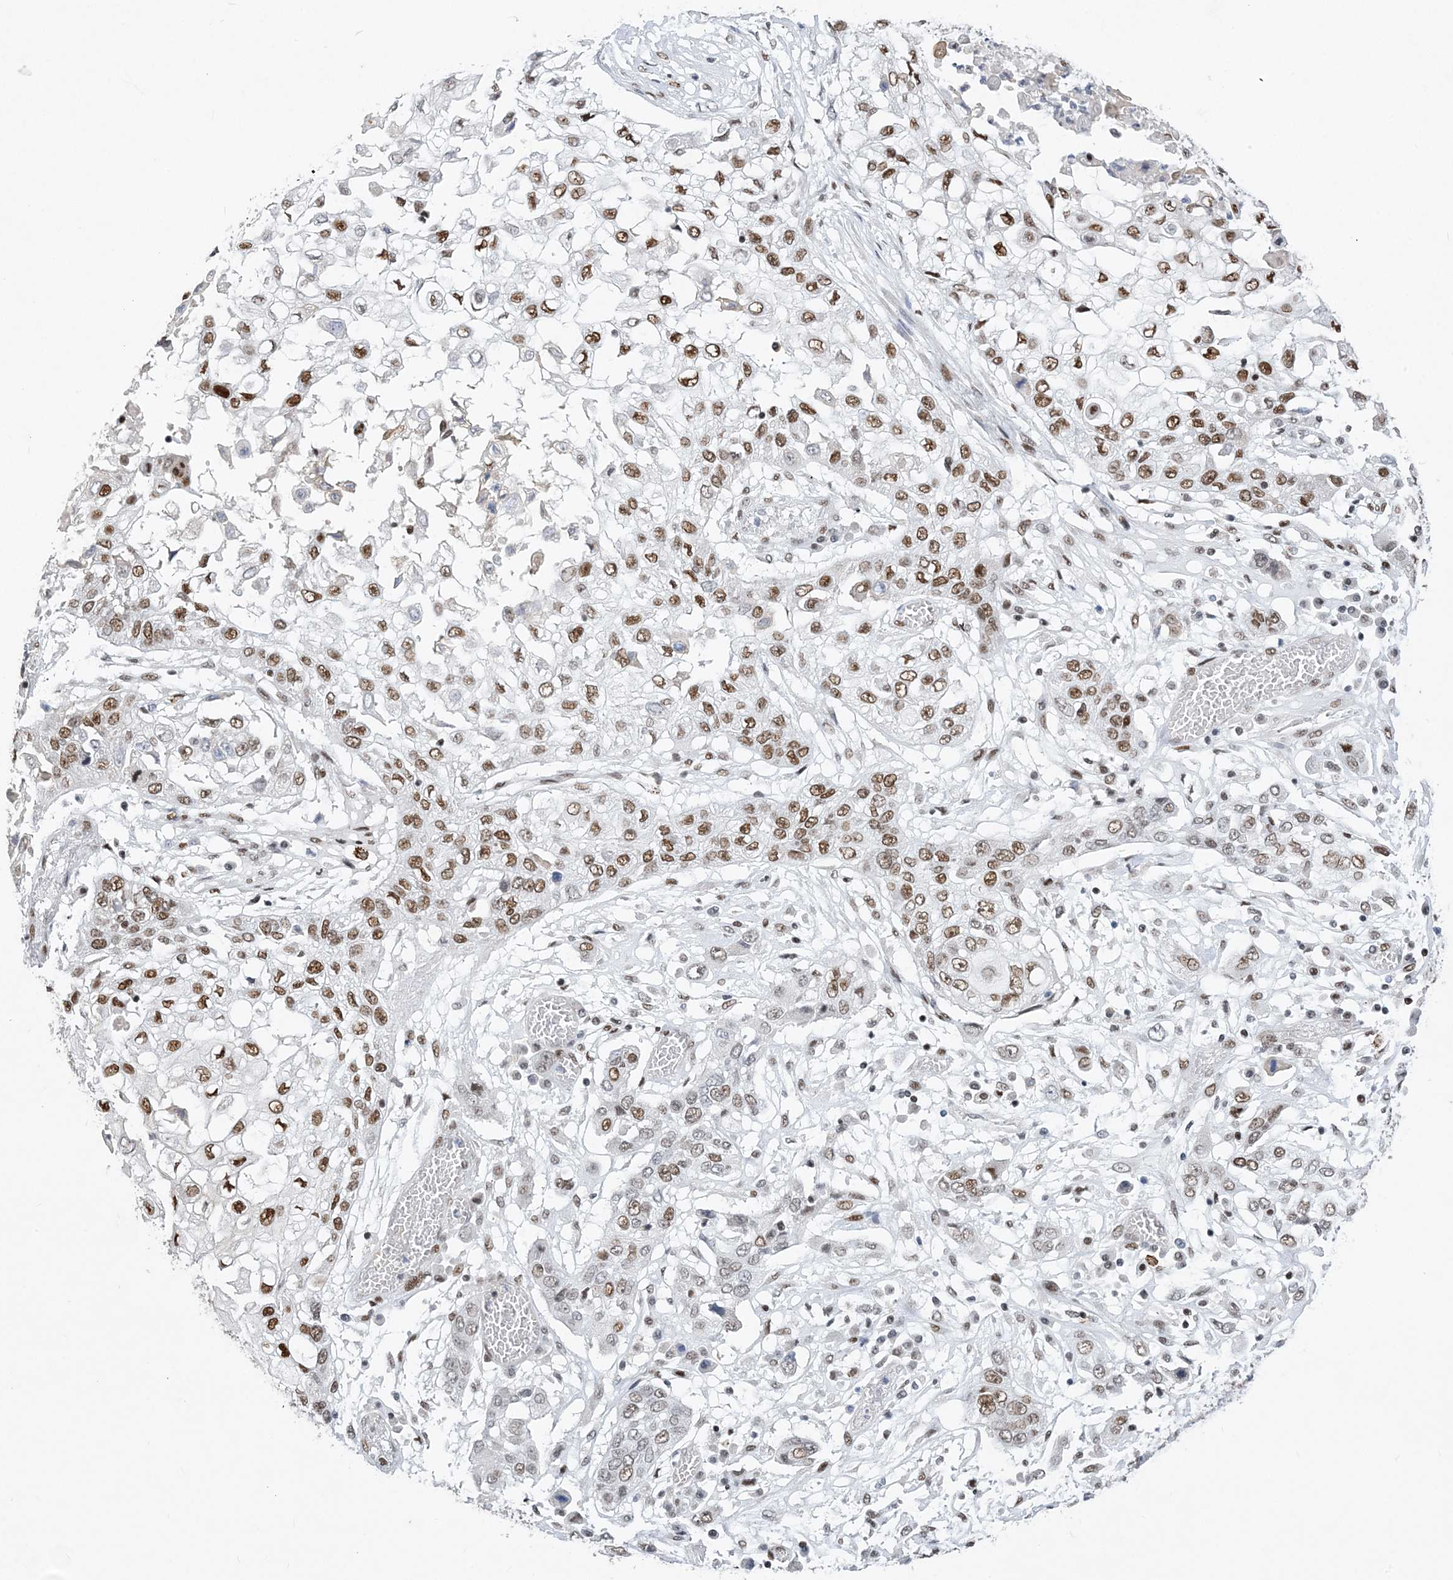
{"staining": {"intensity": "moderate", "quantity": ">75%", "location": "nuclear"}, "tissue": "lung cancer", "cell_type": "Tumor cells", "image_type": "cancer", "snomed": [{"axis": "morphology", "description": "Squamous cell carcinoma, NOS"}, {"axis": "topography", "description": "Lung"}], "caption": "Lung cancer was stained to show a protein in brown. There is medium levels of moderate nuclear staining in approximately >75% of tumor cells.", "gene": "ZBTB7A", "patient": {"sex": "male", "age": 71}}